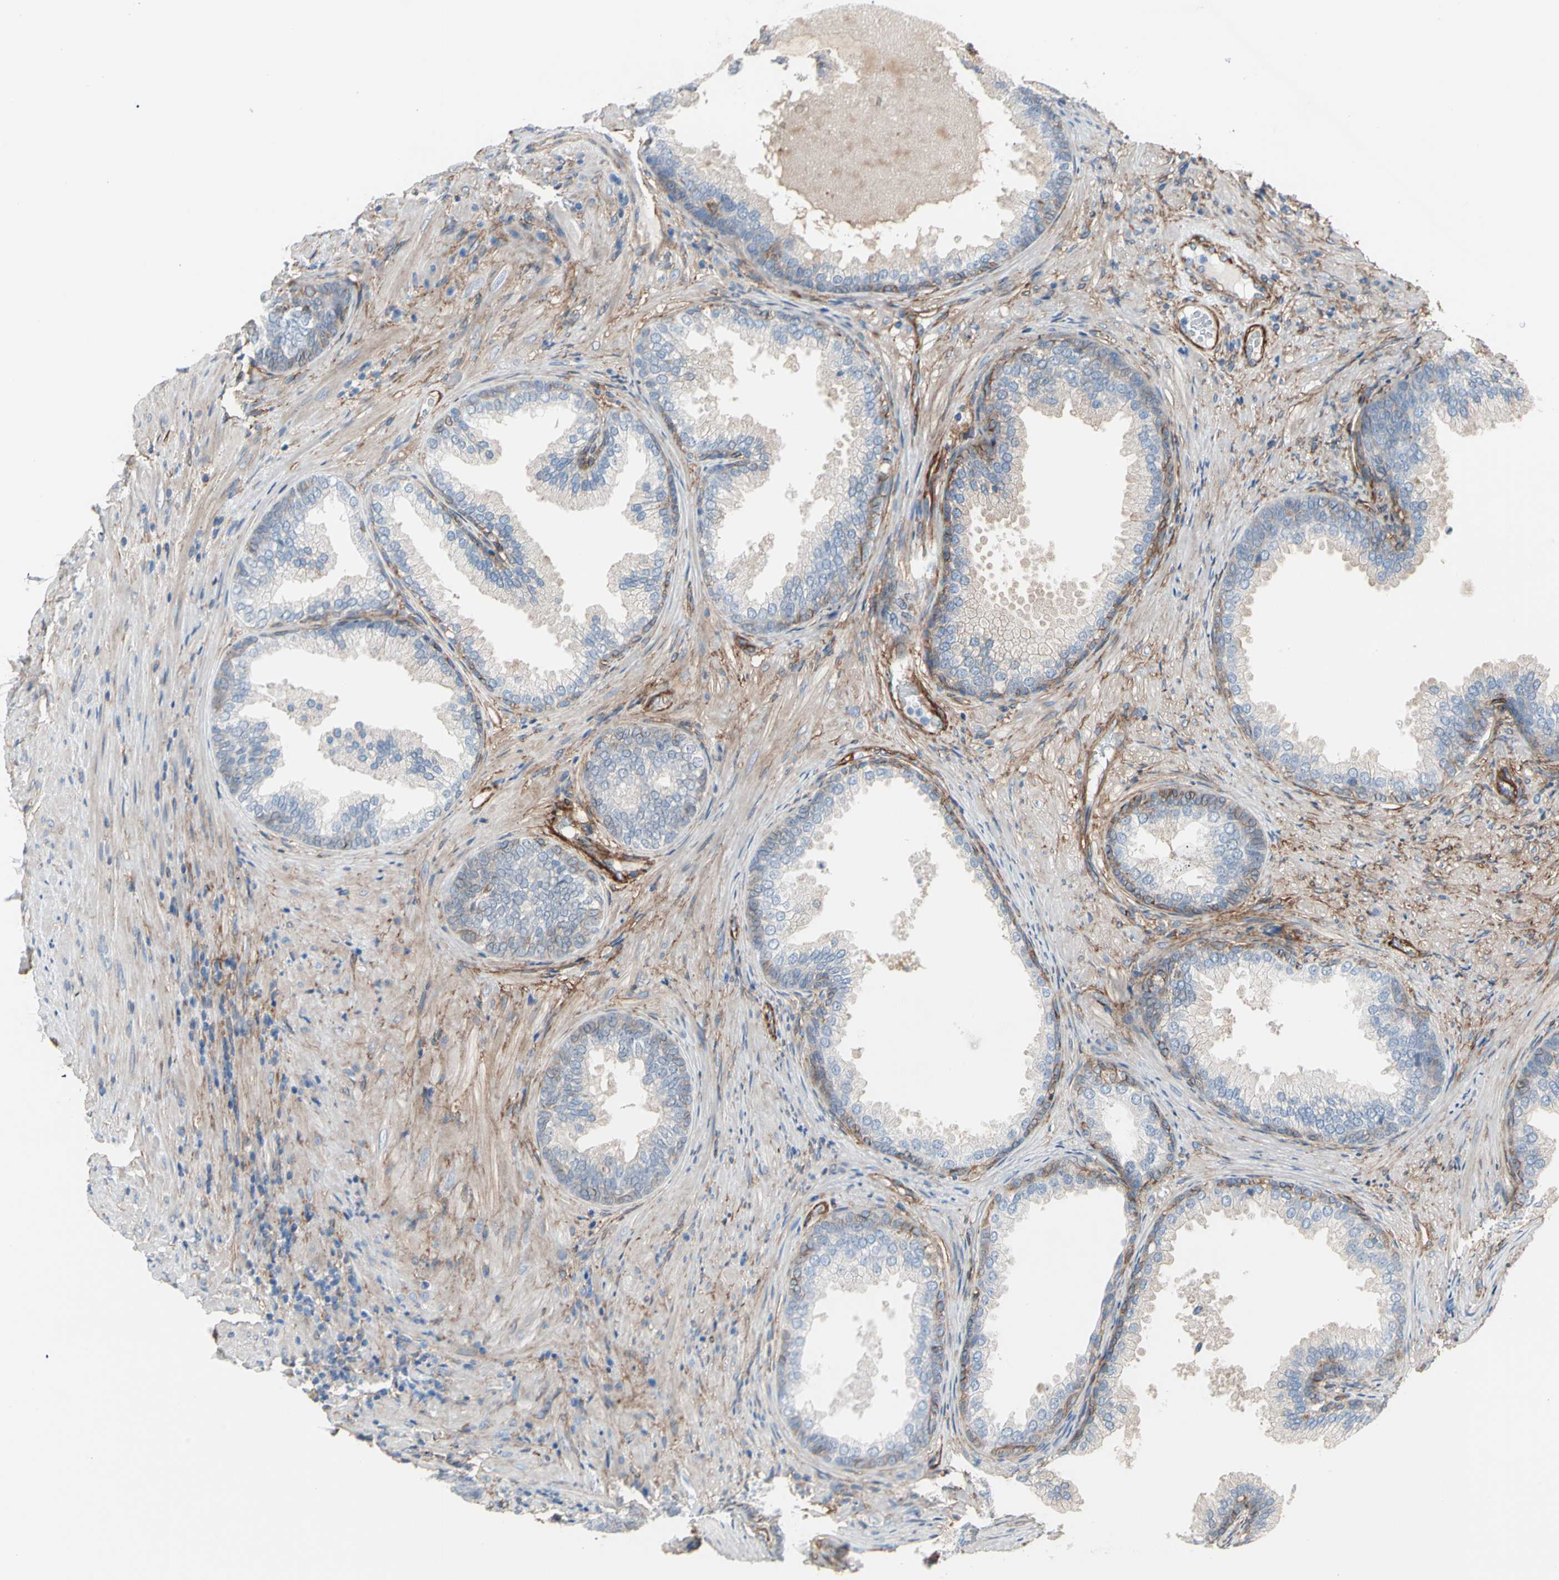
{"staining": {"intensity": "weak", "quantity": "<25%", "location": "cytoplasmic/membranous"}, "tissue": "prostate", "cell_type": "Glandular cells", "image_type": "normal", "snomed": [{"axis": "morphology", "description": "Normal tissue, NOS"}, {"axis": "topography", "description": "Prostate"}], "caption": "Micrograph shows no protein expression in glandular cells of unremarkable prostate. (DAB (3,3'-diaminobenzidine) IHC with hematoxylin counter stain).", "gene": "EPB41L2", "patient": {"sex": "male", "age": 76}}